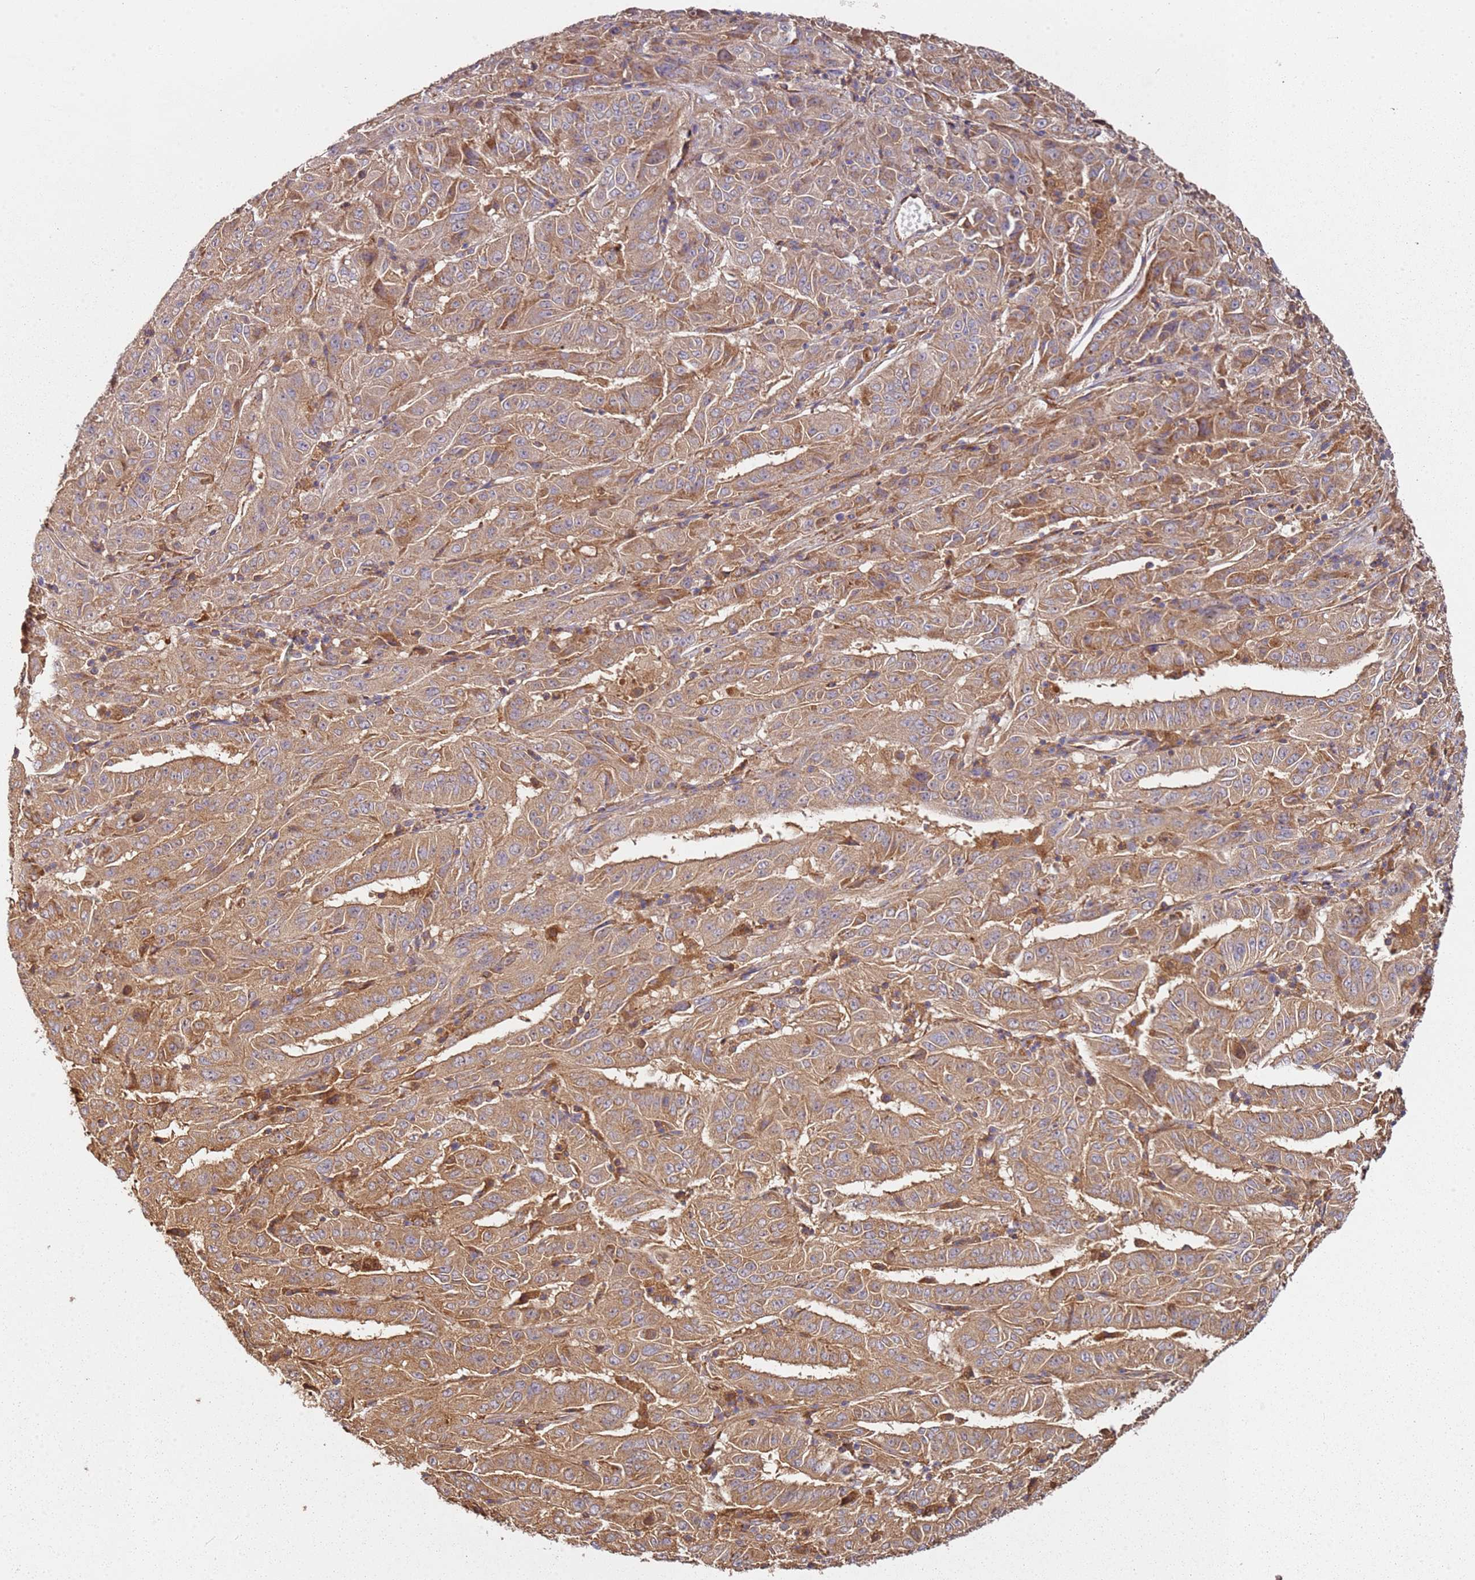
{"staining": {"intensity": "moderate", "quantity": ">75%", "location": "cytoplasmic/membranous"}, "tissue": "pancreatic cancer", "cell_type": "Tumor cells", "image_type": "cancer", "snomed": [{"axis": "morphology", "description": "Adenocarcinoma, NOS"}, {"axis": "topography", "description": "Pancreas"}], "caption": "A histopathology image of human pancreatic adenocarcinoma stained for a protein displays moderate cytoplasmic/membranous brown staining in tumor cells.", "gene": "SCGB2B2", "patient": {"sex": "male", "age": 63}}